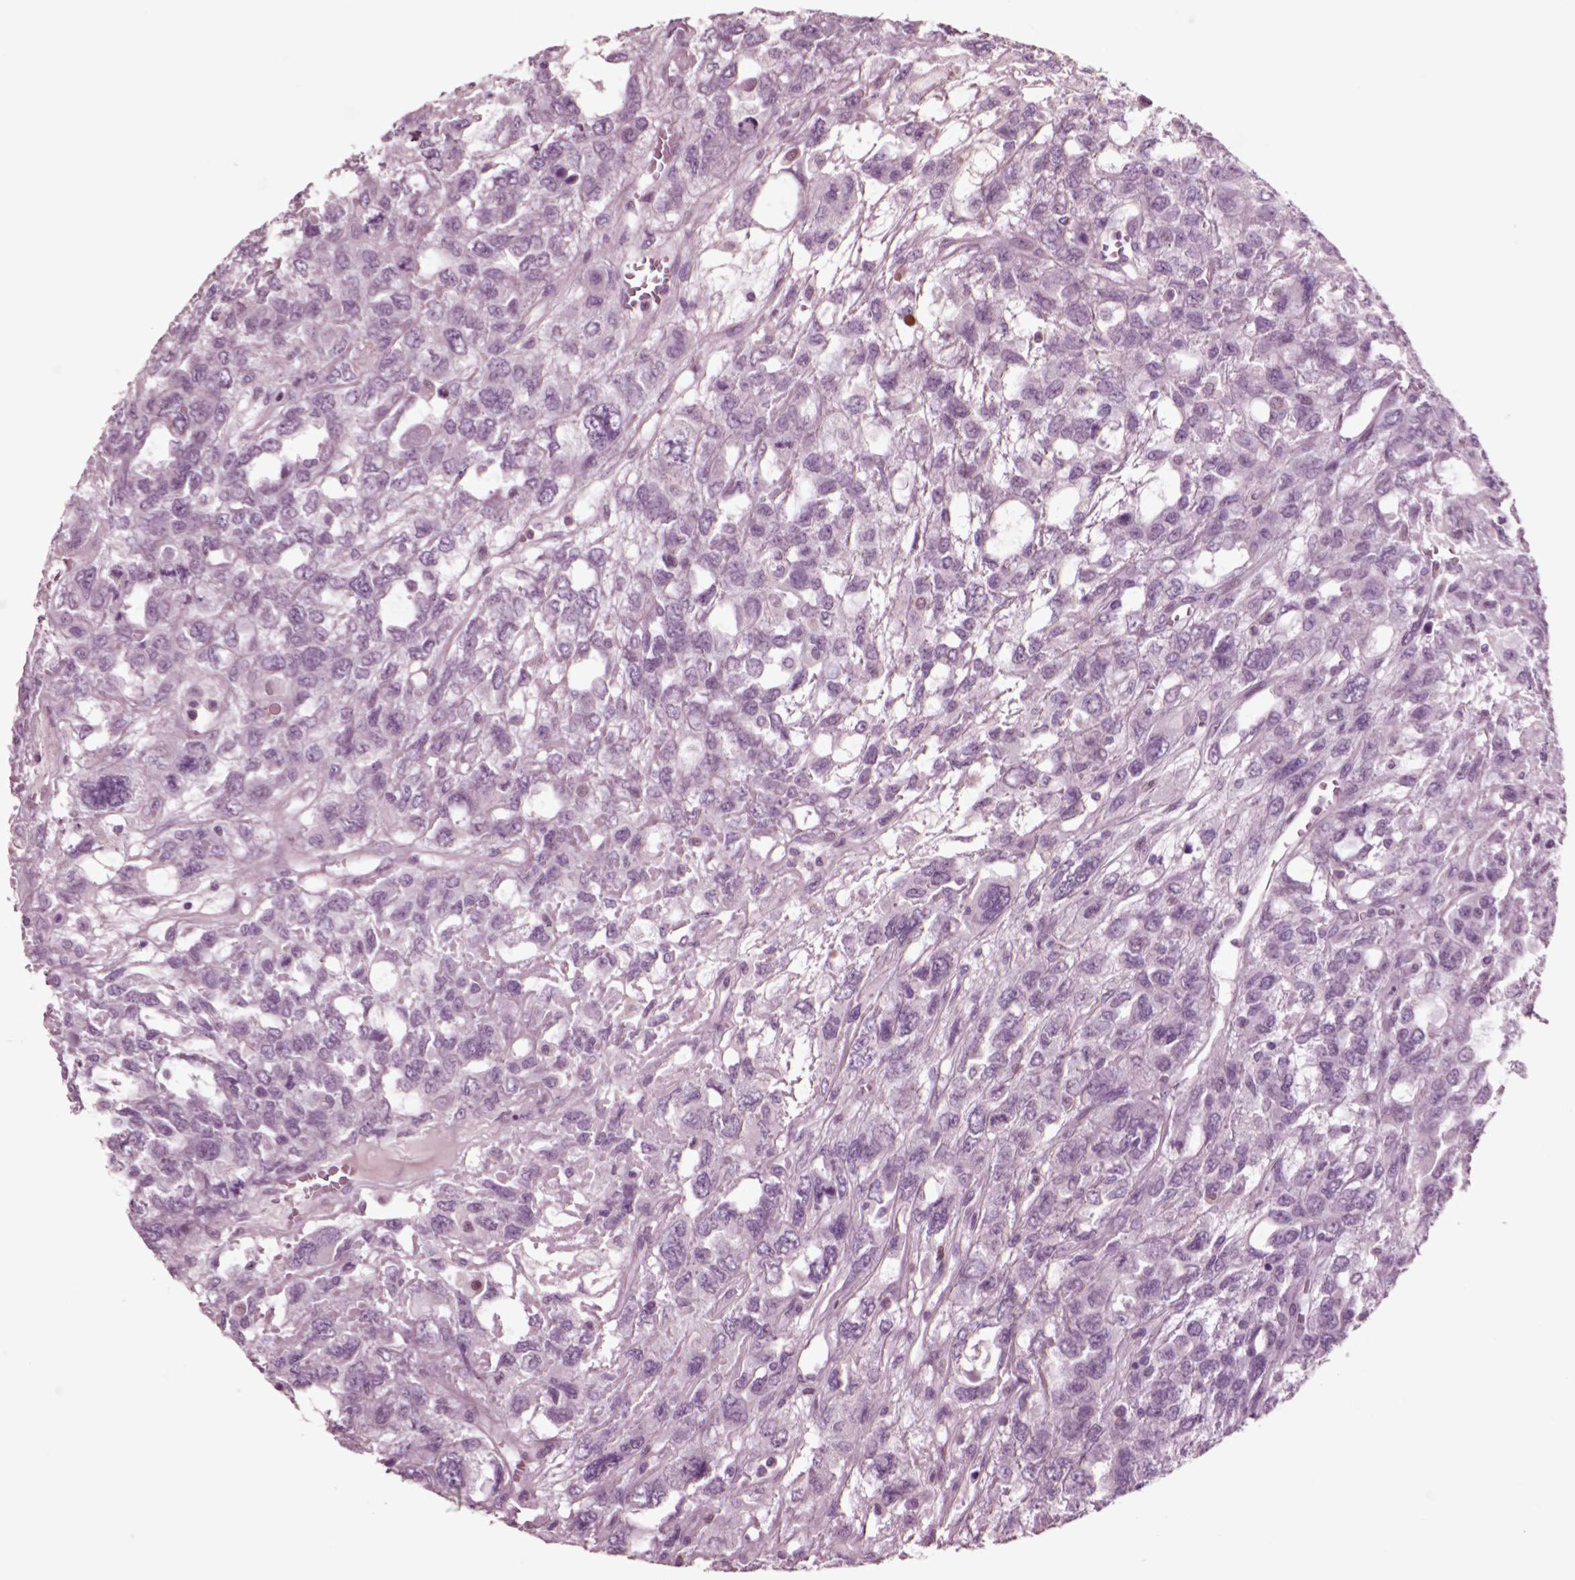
{"staining": {"intensity": "negative", "quantity": "none", "location": "none"}, "tissue": "testis cancer", "cell_type": "Tumor cells", "image_type": "cancer", "snomed": [{"axis": "morphology", "description": "Seminoma, NOS"}, {"axis": "topography", "description": "Testis"}], "caption": "Testis seminoma stained for a protein using immunohistochemistry displays no staining tumor cells.", "gene": "CHGB", "patient": {"sex": "male", "age": 52}}